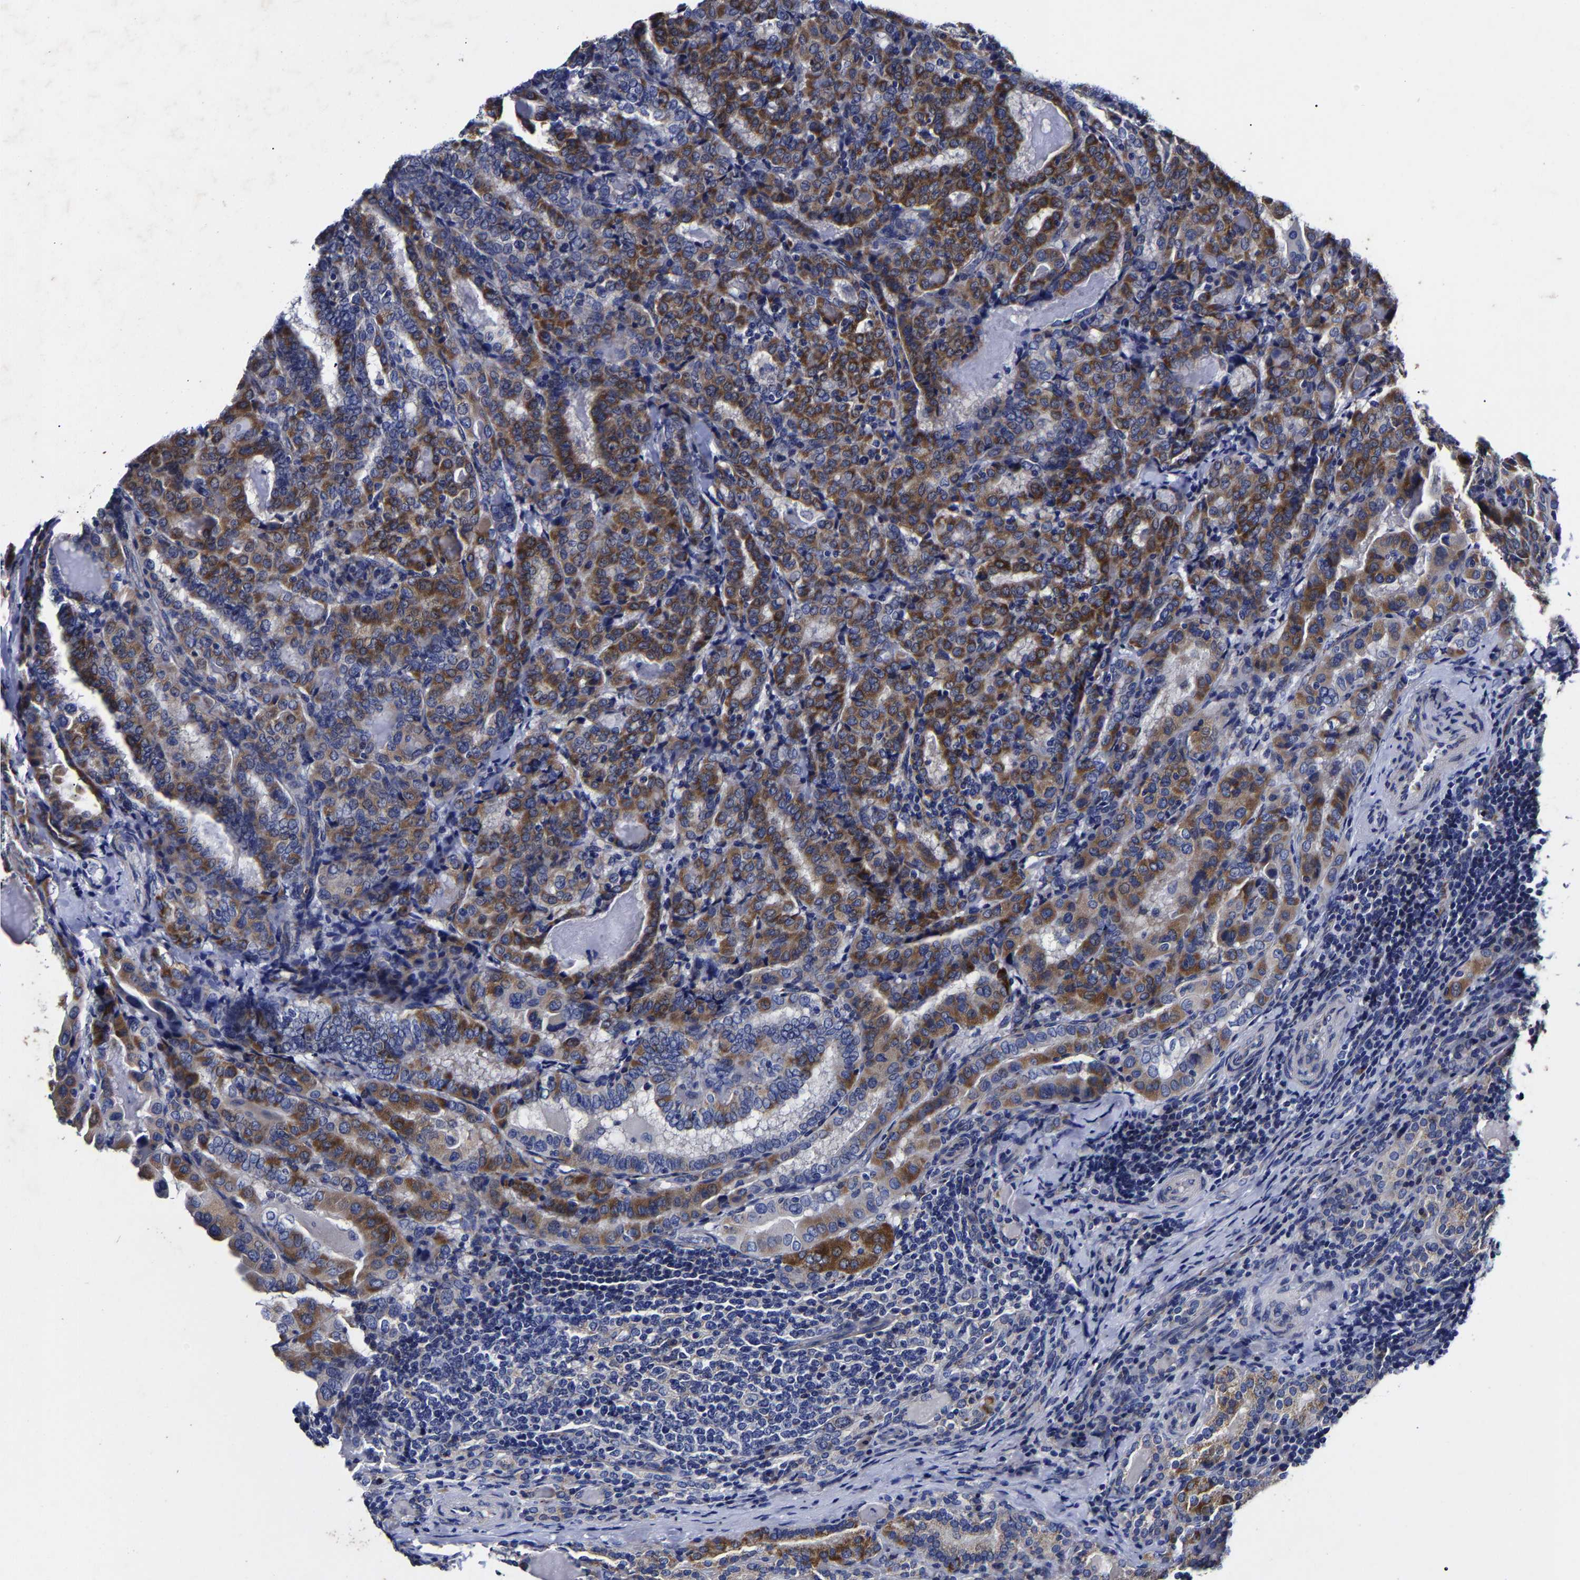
{"staining": {"intensity": "moderate", "quantity": ">75%", "location": "cytoplasmic/membranous"}, "tissue": "thyroid cancer", "cell_type": "Tumor cells", "image_type": "cancer", "snomed": [{"axis": "morphology", "description": "Papillary adenocarcinoma, NOS"}, {"axis": "topography", "description": "Thyroid gland"}], "caption": "Tumor cells exhibit medium levels of moderate cytoplasmic/membranous expression in approximately >75% of cells in papillary adenocarcinoma (thyroid). The protein is shown in brown color, while the nuclei are stained blue.", "gene": "AASS", "patient": {"sex": "female", "age": 42}}